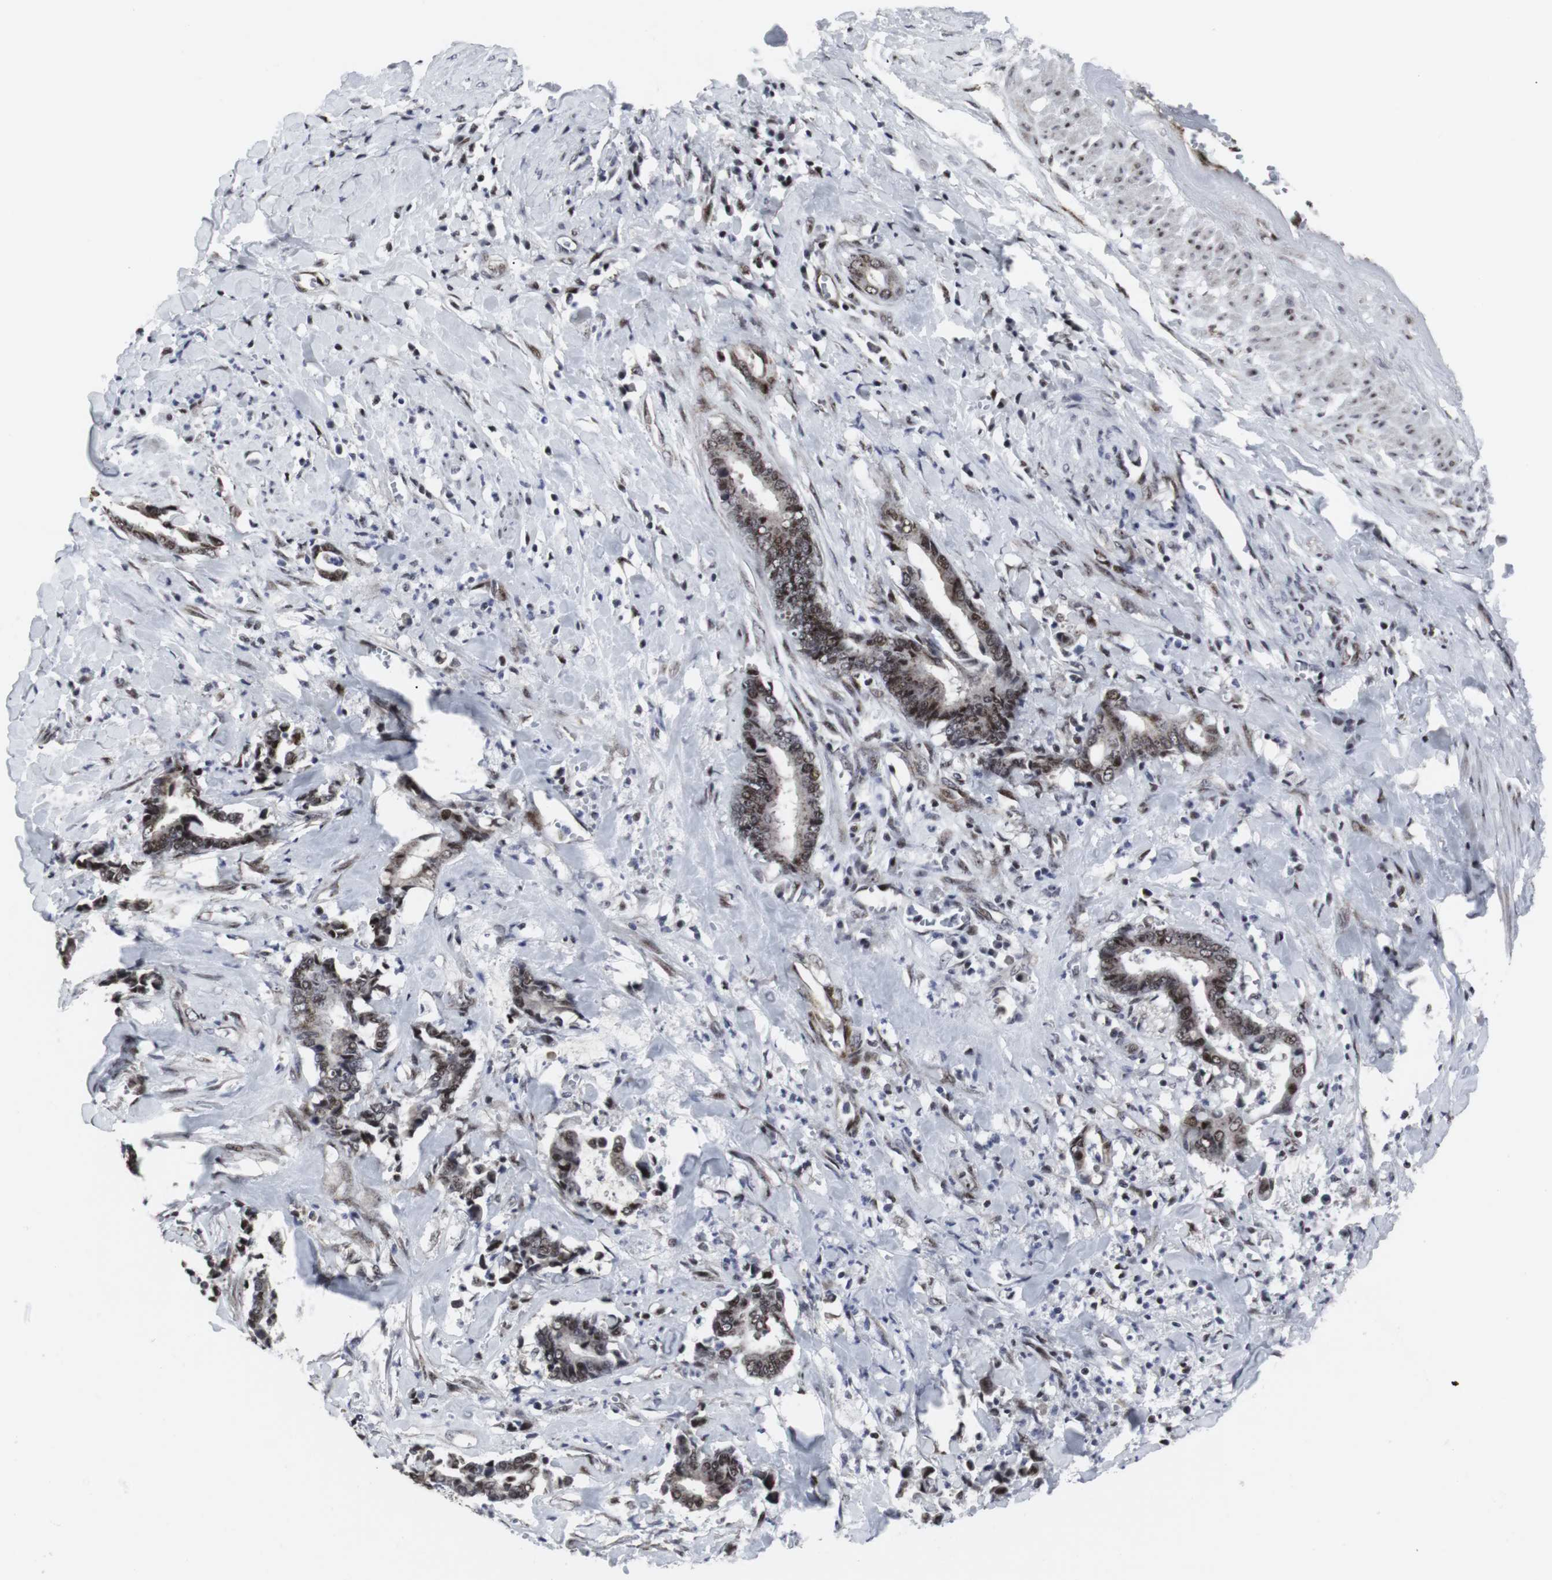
{"staining": {"intensity": "moderate", "quantity": ">75%", "location": "nuclear"}, "tissue": "cervical cancer", "cell_type": "Tumor cells", "image_type": "cancer", "snomed": [{"axis": "morphology", "description": "Adenocarcinoma, NOS"}, {"axis": "topography", "description": "Cervix"}], "caption": "DAB (3,3'-diaminobenzidine) immunohistochemical staining of cervical adenocarcinoma shows moderate nuclear protein expression in approximately >75% of tumor cells.", "gene": "MLH1", "patient": {"sex": "female", "age": 44}}